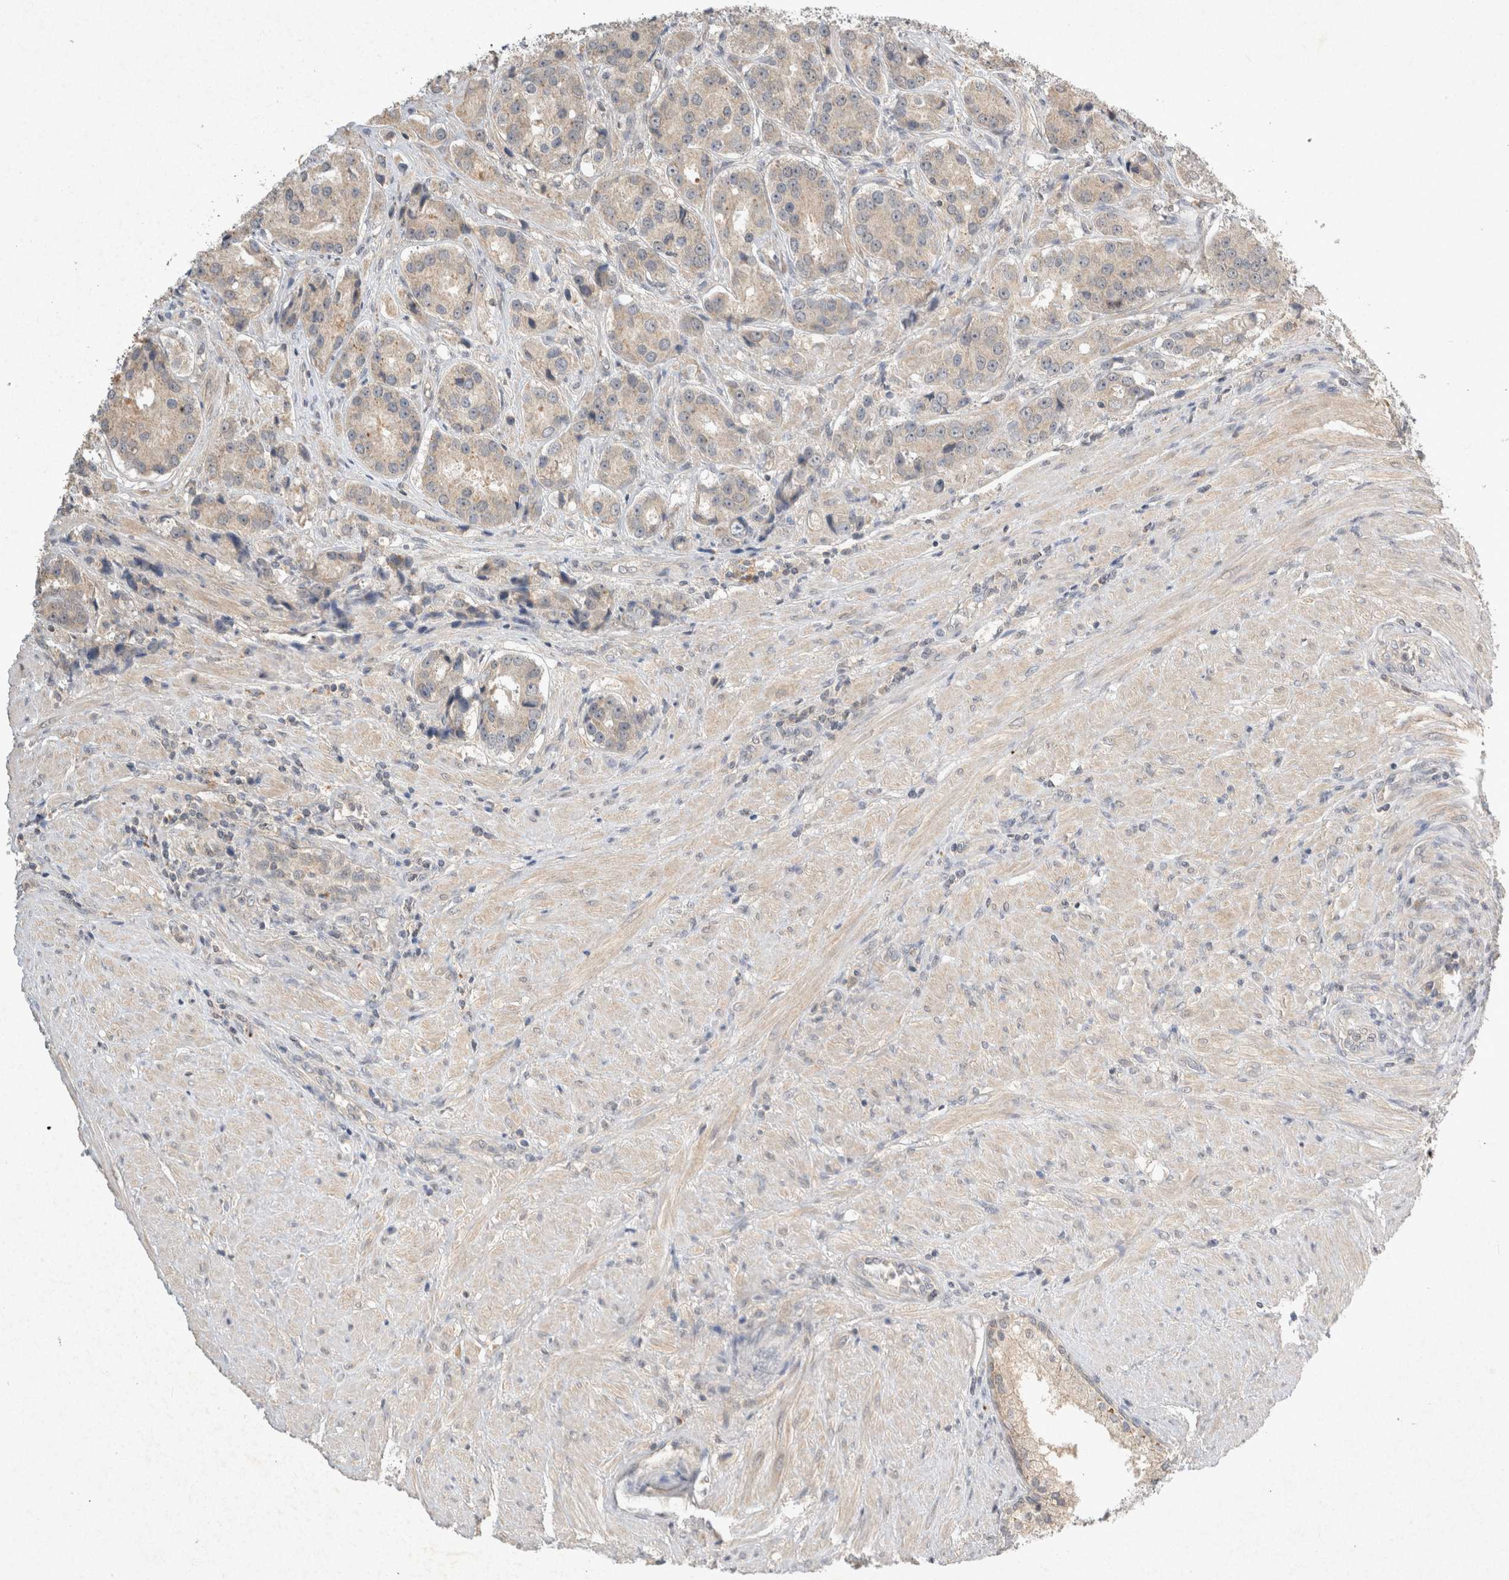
{"staining": {"intensity": "weak", "quantity": "25%-75%", "location": "cytoplasmic/membranous"}, "tissue": "prostate cancer", "cell_type": "Tumor cells", "image_type": "cancer", "snomed": [{"axis": "morphology", "description": "Adenocarcinoma, High grade"}, {"axis": "topography", "description": "Prostate"}], "caption": "Human prostate high-grade adenocarcinoma stained for a protein (brown) reveals weak cytoplasmic/membranous positive positivity in approximately 25%-75% of tumor cells.", "gene": "LOXL2", "patient": {"sex": "male", "age": 60}}